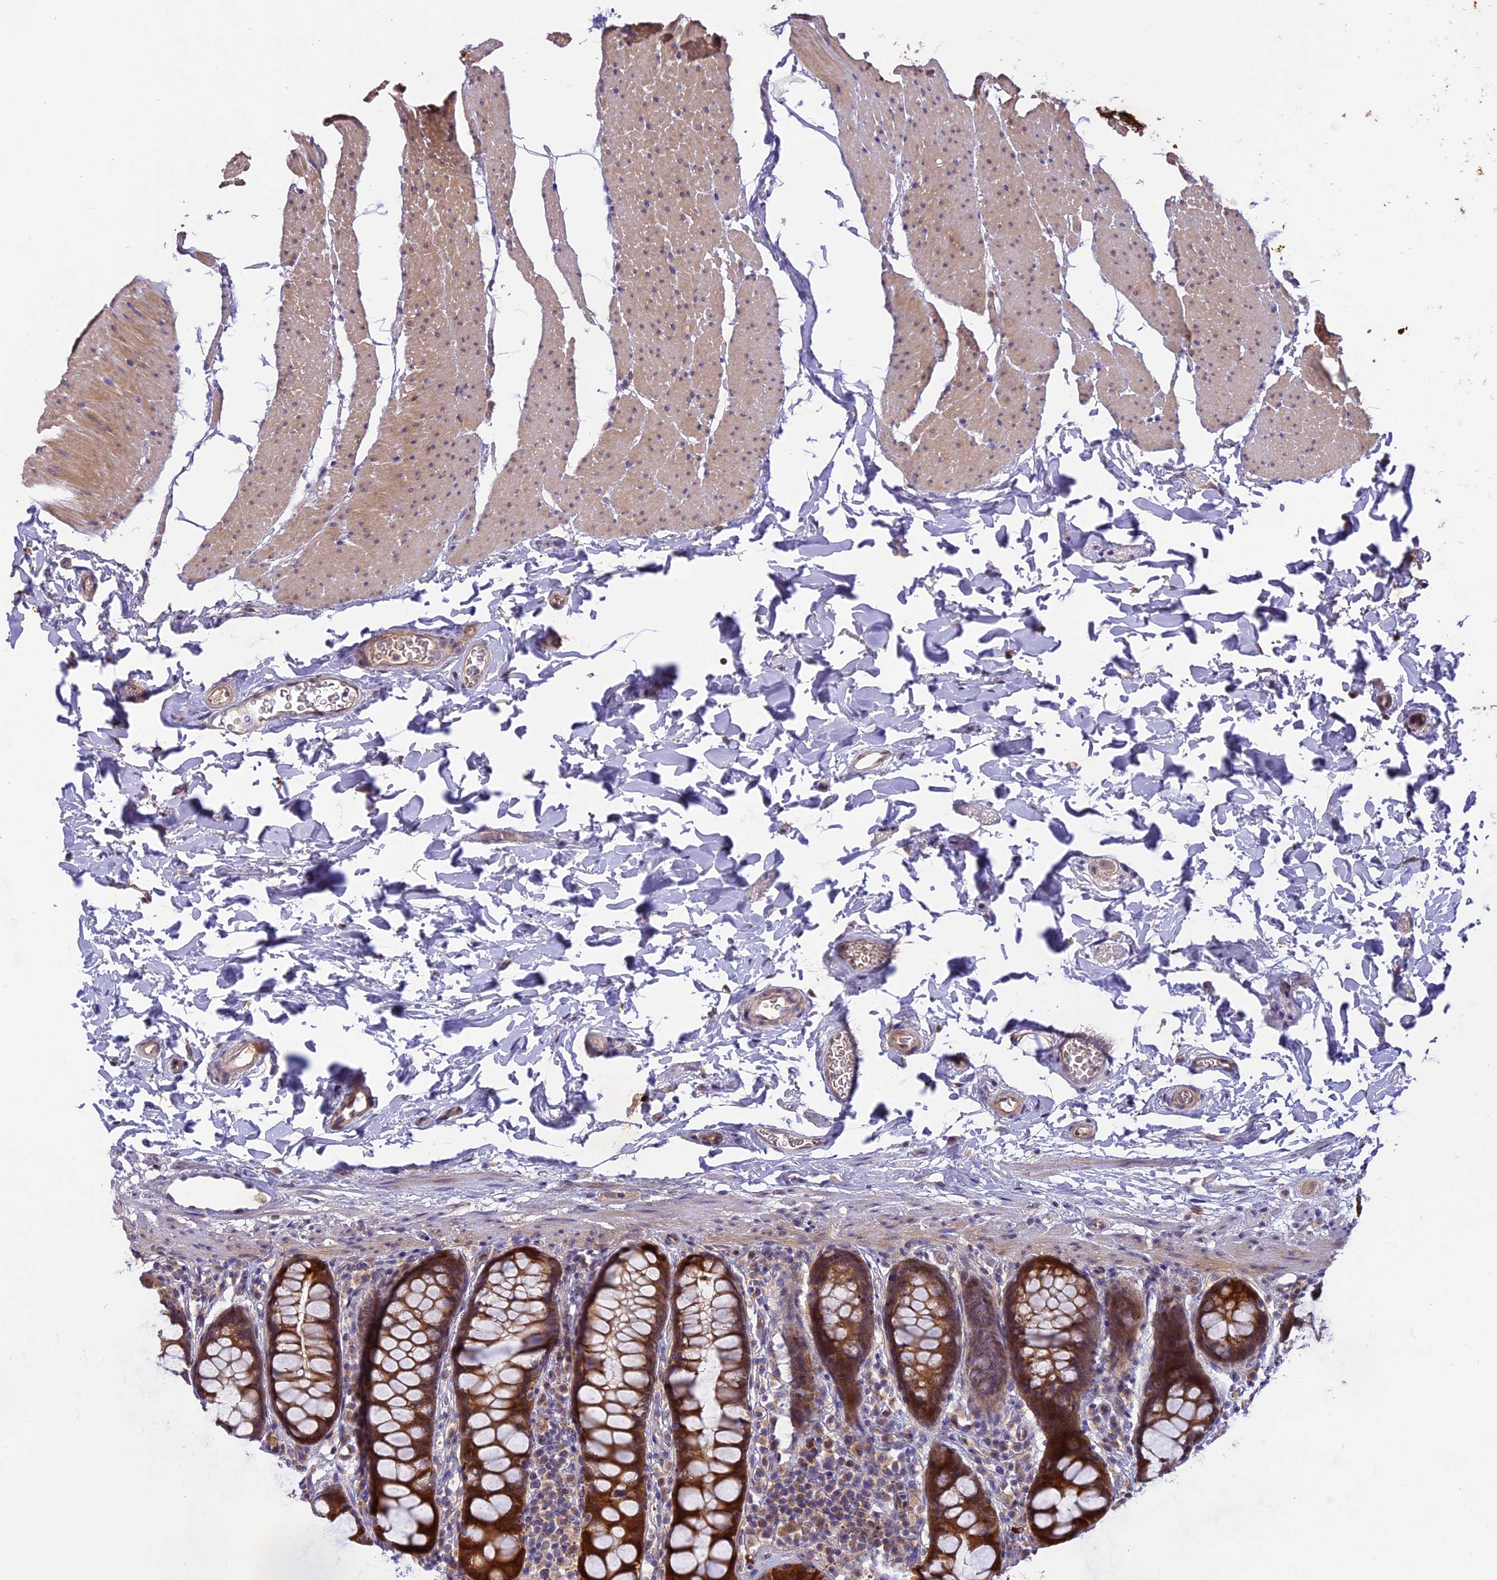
{"staining": {"intensity": "weak", "quantity": "25%-75%", "location": "cytoplasmic/membranous"}, "tissue": "colon", "cell_type": "Endothelial cells", "image_type": "normal", "snomed": [{"axis": "morphology", "description": "Normal tissue, NOS"}, {"axis": "topography", "description": "Colon"}], "caption": "Immunohistochemistry photomicrograph of benign colon stained for a protein (brown), which shows low levels of weak cytoplasmic/membranous staining in approximately 25%-75% of endothelial cells.", "gene": "MEMO1", "patient": {"sex": "female", "age": 80}}